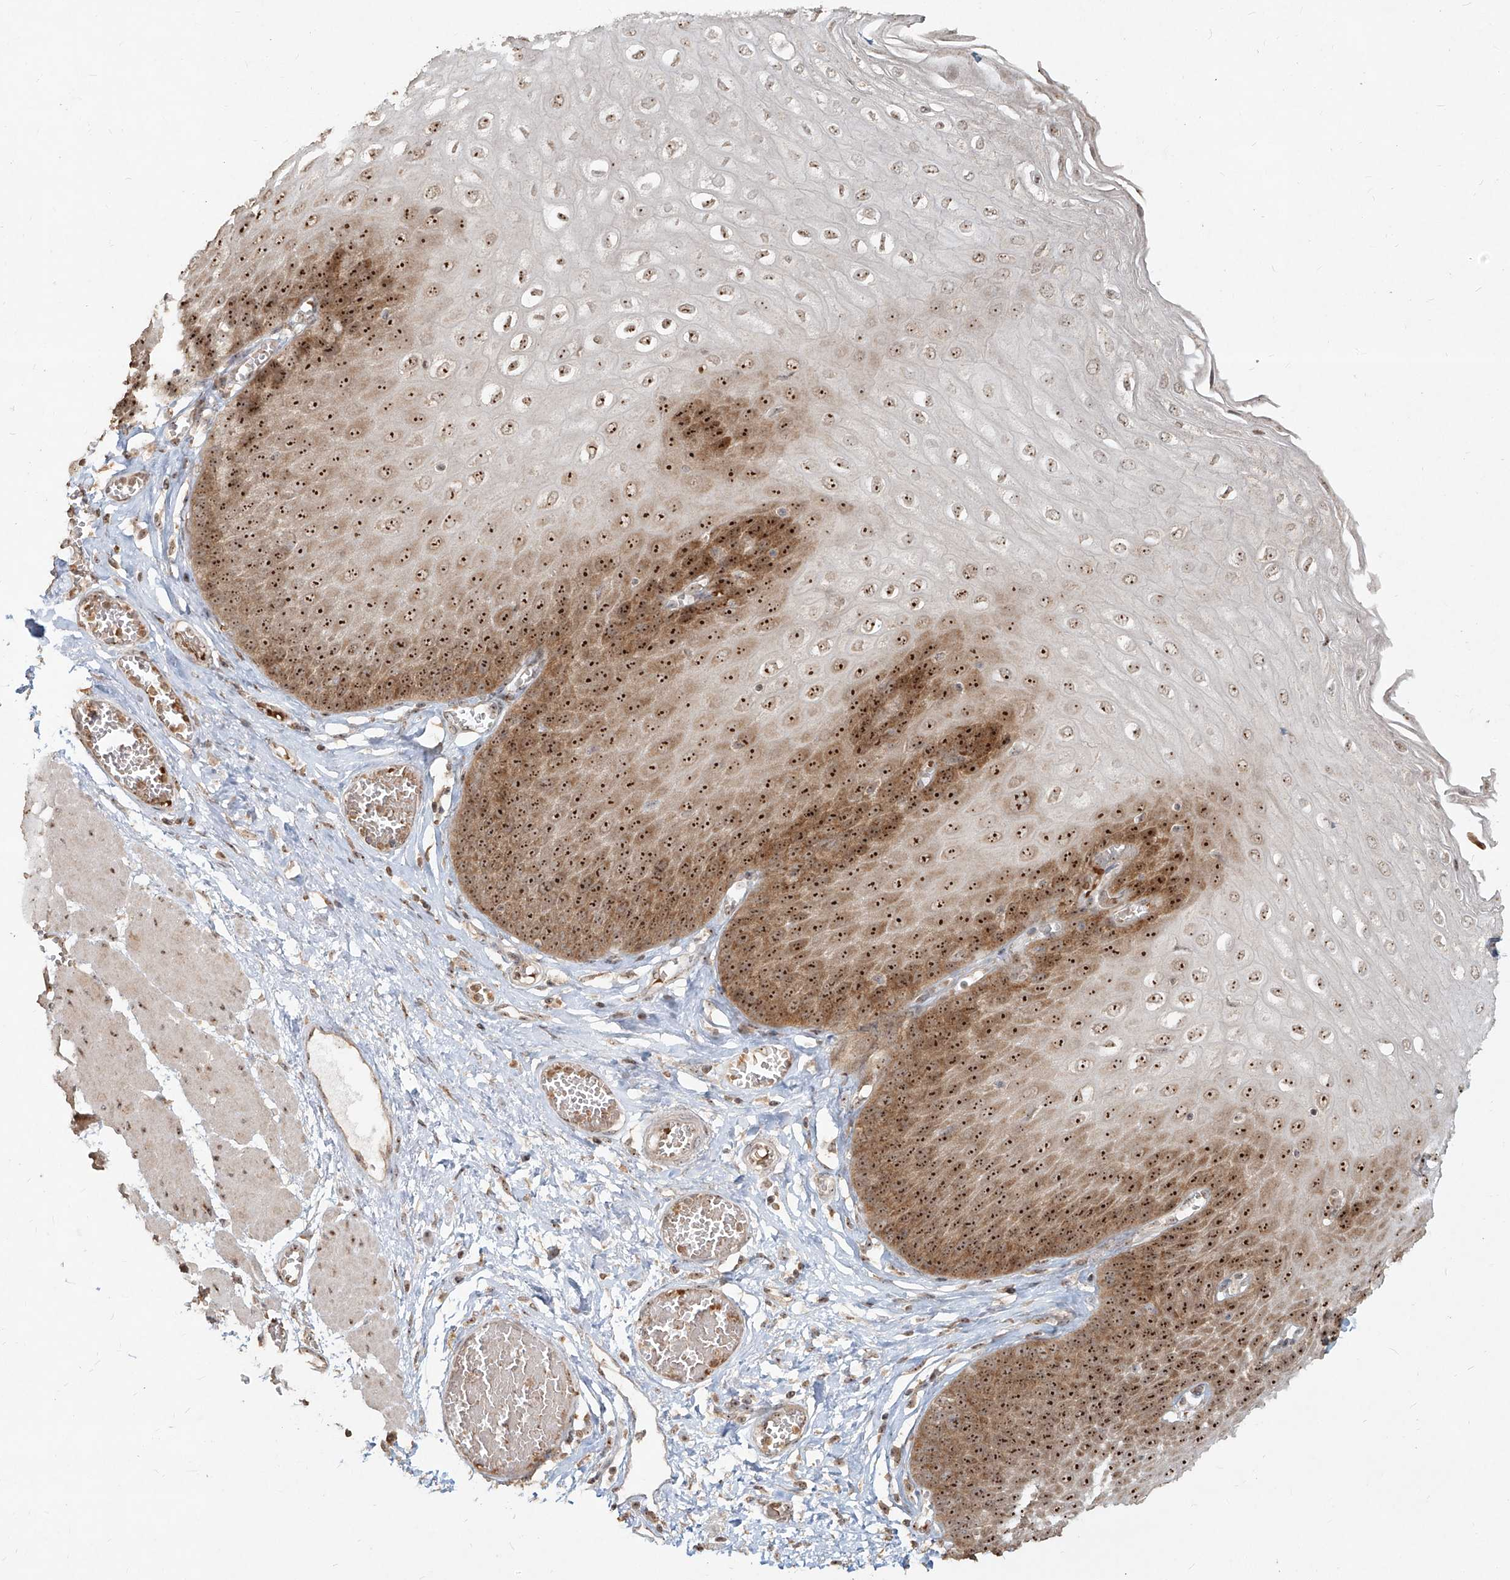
{"staining": {"intensity": "strong", "quantity": ">75%", "location": "cytoplasmic/membranous,nuclear"}, "tissue": "esophagus", "cell_type": "Squamous epithelial cells", "image_type": "normal", "snomed": [{"axis": "morphology", "description": "Normal tissue, NOS"}, {"axis": "topography", "description": "Esophagus"}], "caption": "Brown immunohistochemical staining in benign esophagus exhibits strong cytoplasmic/membranous,nuclear expression in about >75% of squamous epithelial cells. Nuclei are stained in blue.", "gene": "BYSL", "patient": {"sex": "male", "age": 60}}